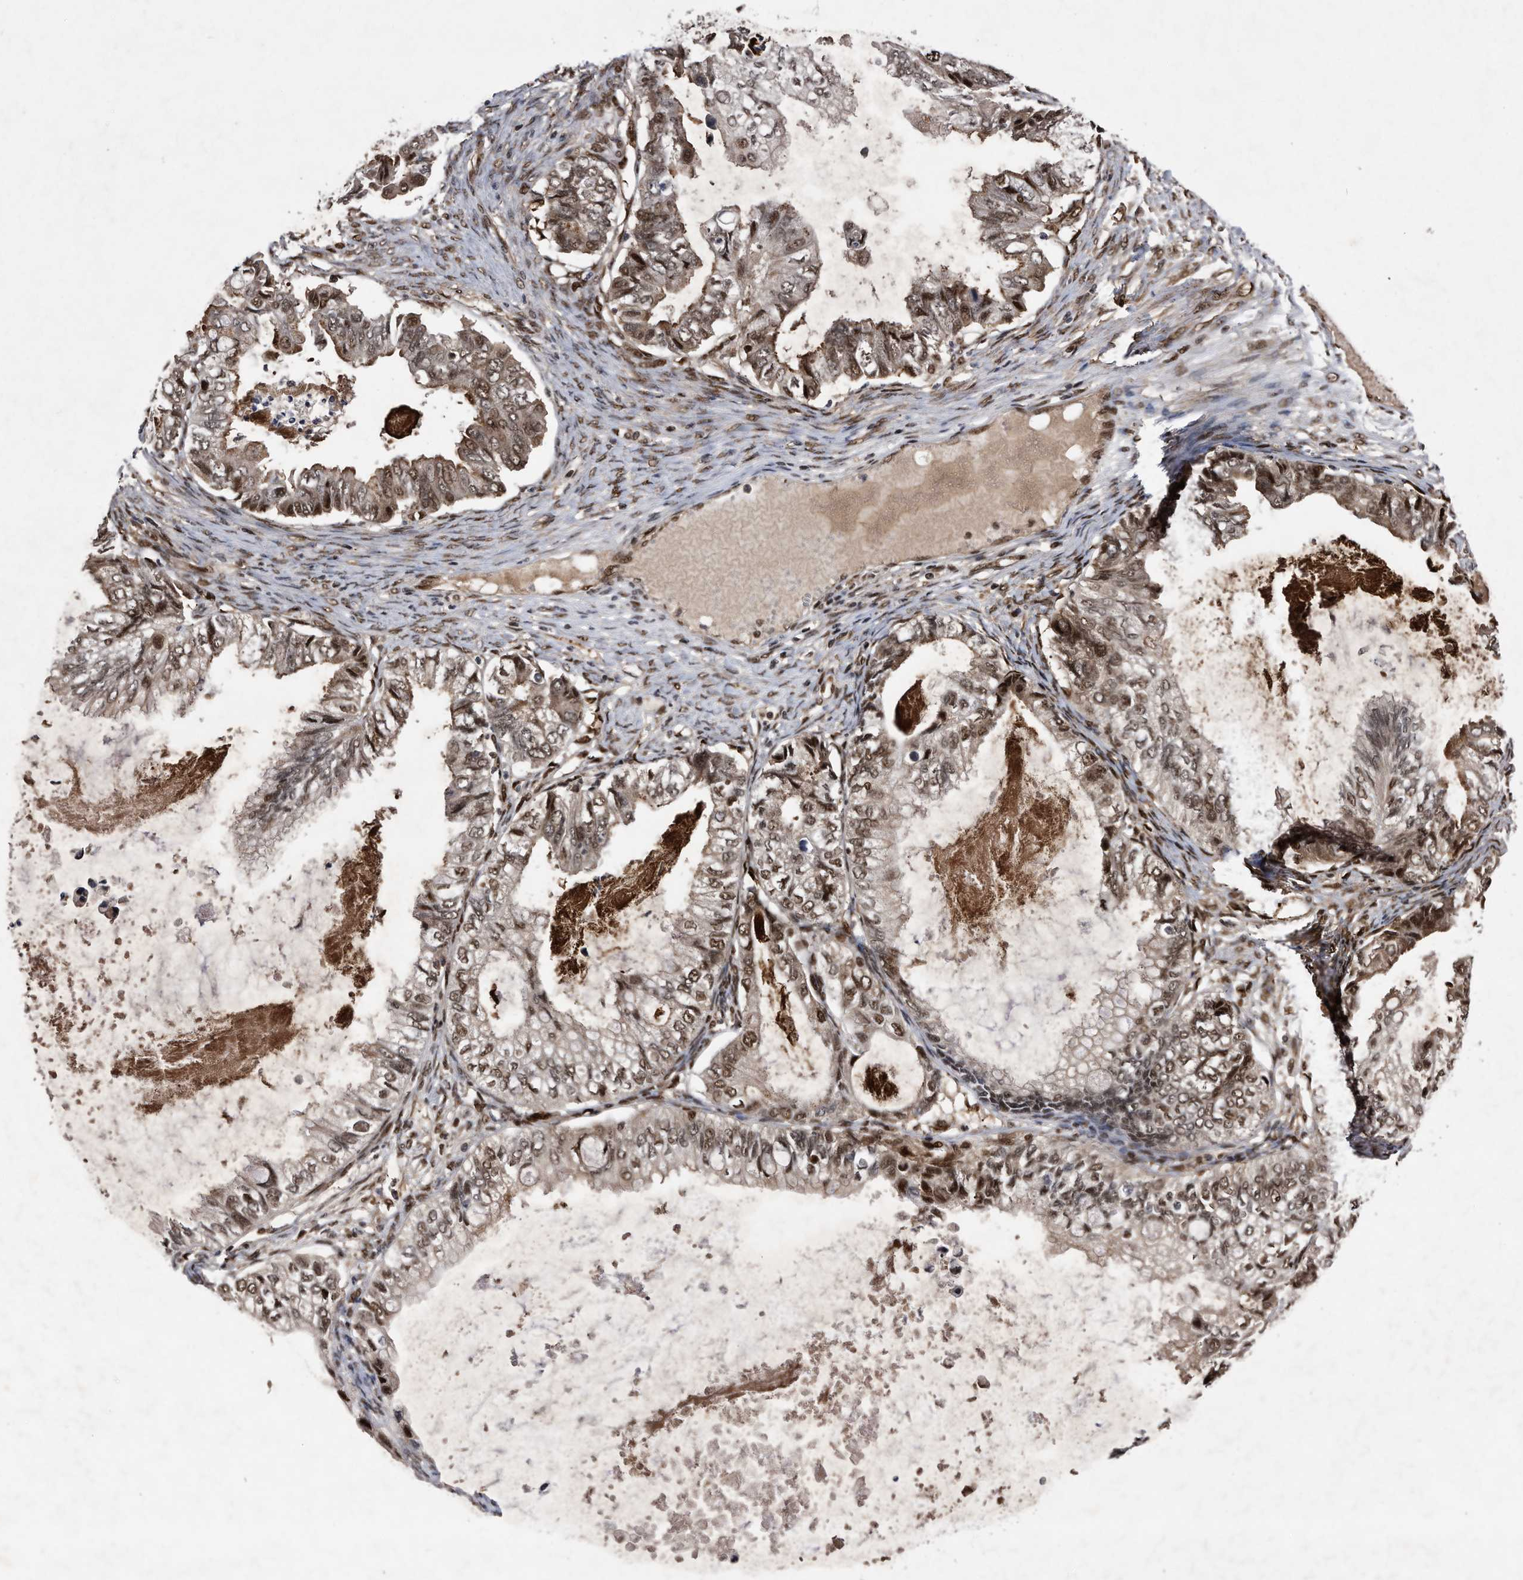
{"staining": {"intensity": "moderate", "quantity": ">75%", "location": "cytoplasmic/membranous,nuclear"}, "tissue": "ovarian cancer", "cell_type": "Tumor cells", "image_type": "cancer", "snomed": [{"axis": "morphology", "description": "Cystadenocarcinoma, mucinous, NOS"}, {"axis": "topography", "description": "Ovary"}], "caption": "This is an image of immunohistochemistry staining of ovarian mucinous cystadenocarcinoma, which shows moderate positivity in the cytoplasmic/membranous and nuclear of tumor cells.", "gene": "RAD23B", "patient": {"sex": "female", "age": 80}}